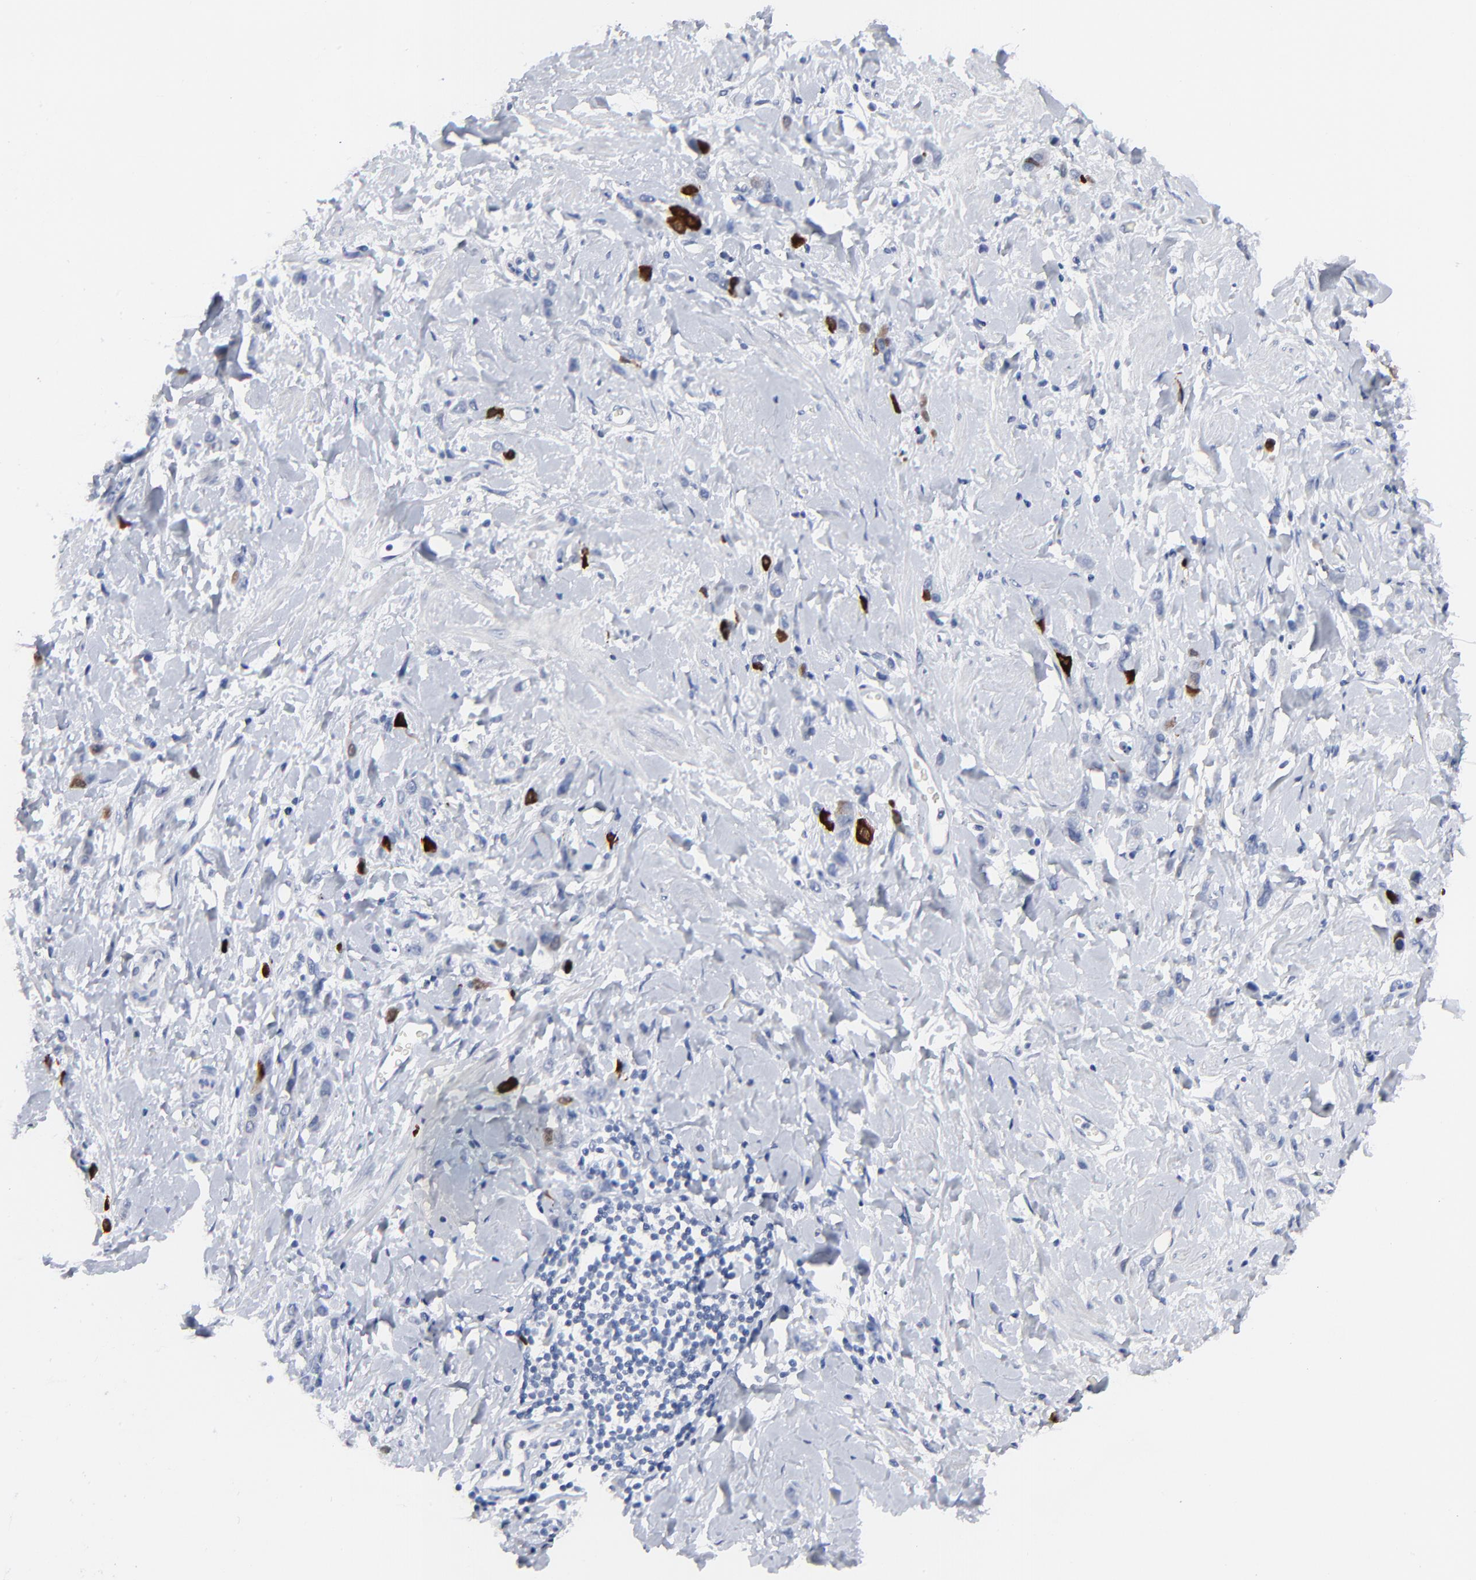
{"staining": {"intensity": "strong", "quantity": "25%-75%", "location": "cytoplasmic/membranous,nuclear"}, "tissue": "stomach cancer", "cell_type": "Tumor cells", "image_type": "cancer", "snomed": [{"axis": "morphology", "description": "Normal tissue, NOS"}, {"axis": "morphology", "description": "Adenocarcinoma, NOS"}, {"axis": "topography", "description": "Stomach"}], "caption": "This micrograph reveals adenocarcinoma (stomach) stained with immunohistochemistry to label a protein in brown. The cytoplasmic/membranous and nuclear of tumor cells show strong positivity for the protein. Nuclei are counter-stained blue.", "gene": "CDK1", "patient": {"sex": "male", "age": 82}}